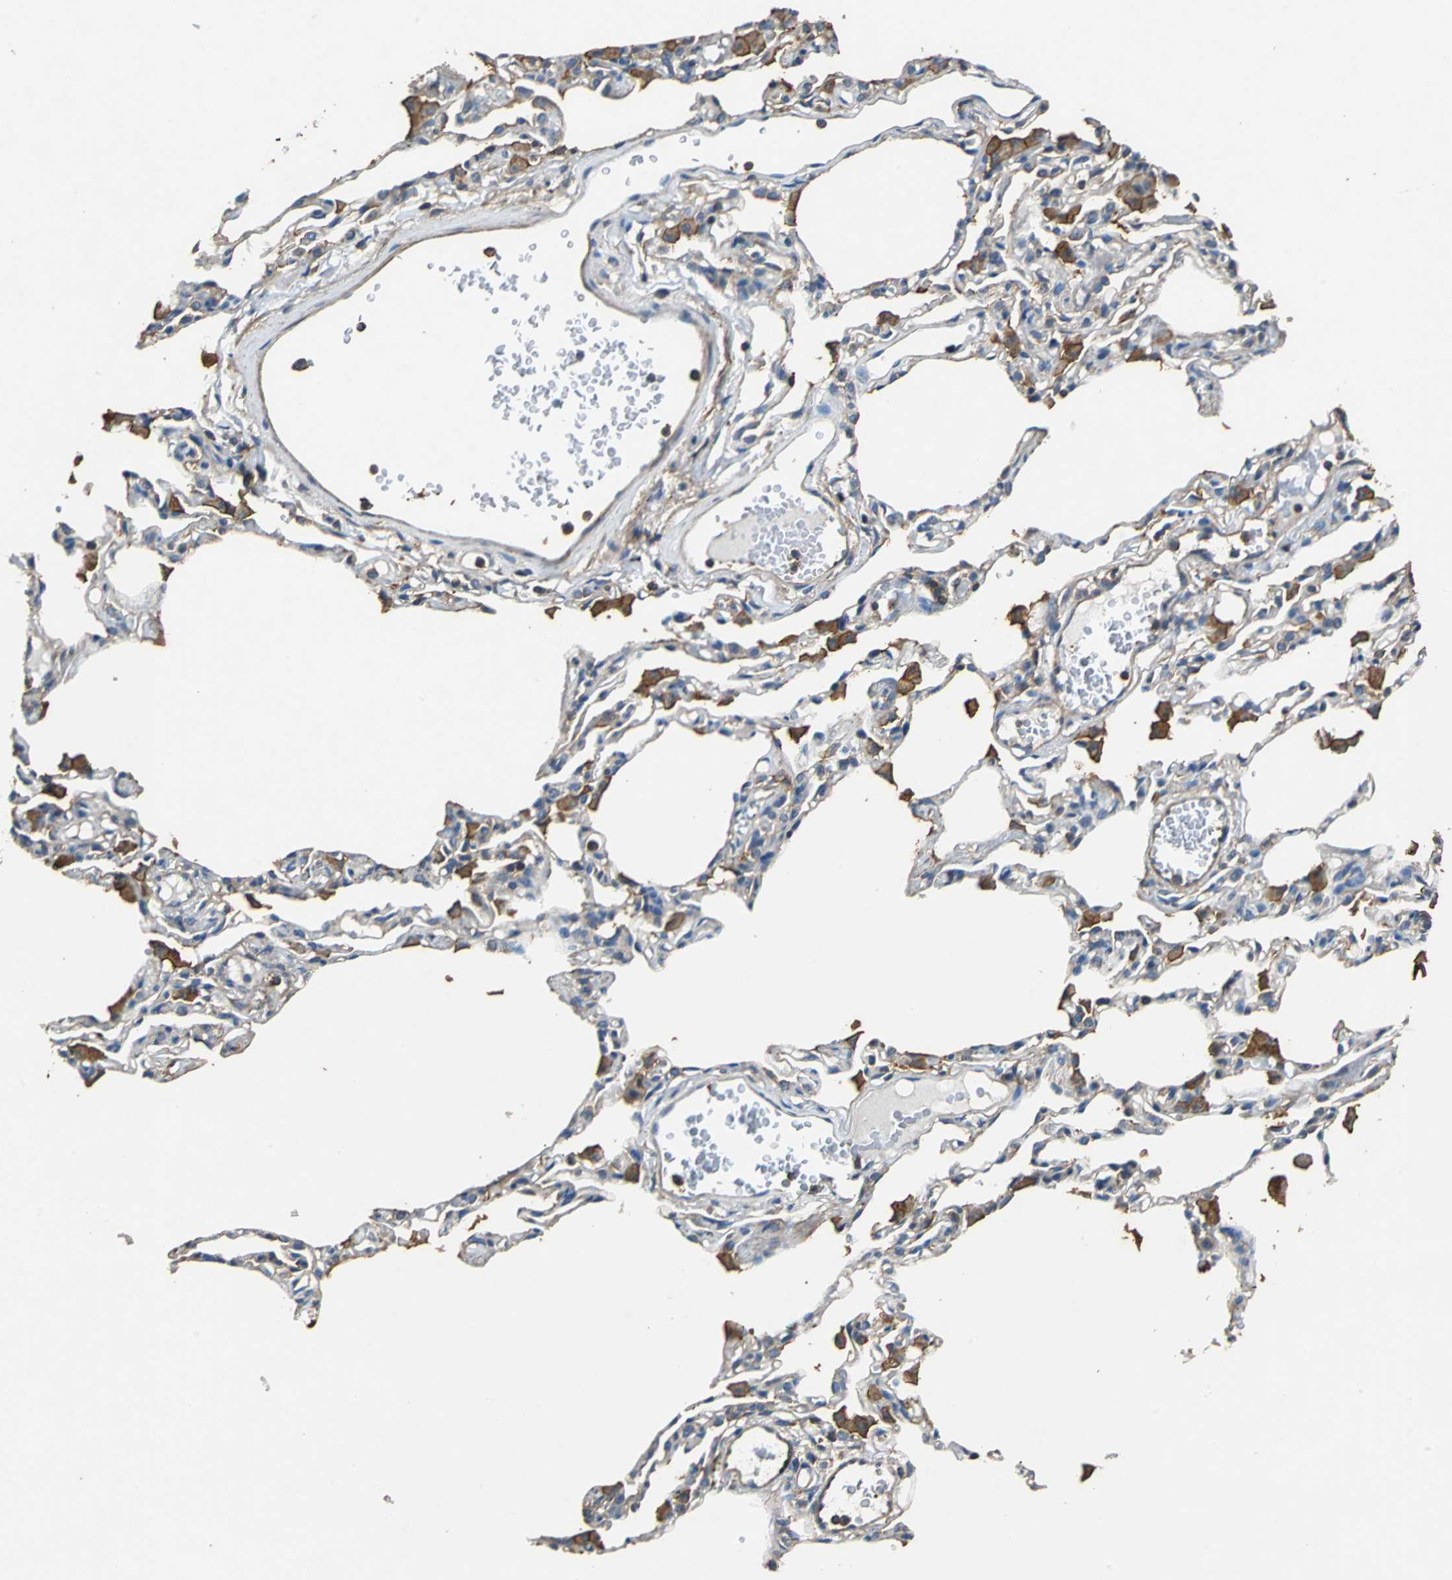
{"staining": {"intensity": "weak", "quantity": ">75%", "location": "cytoplasmic/membranous"}, "tissue": "lung", "cell_type": "Alveolar cells", "image_type": "normal", "snomed": [{"axis": "morphology", "description": "Normal tissue, NOS"}, {"axis": "topography", "description": "Lung"}], "caption": "Immunohistochemical staining of normal human lung demonstrates weak cytoplasmic/membranous protein positivity in approximately >75% of alveolar cells. (DAB IHC, brown staining for protein, blue staining for nuclei).", "gene": "PARVA", "patient": {"sex": "female", "age": 49}}